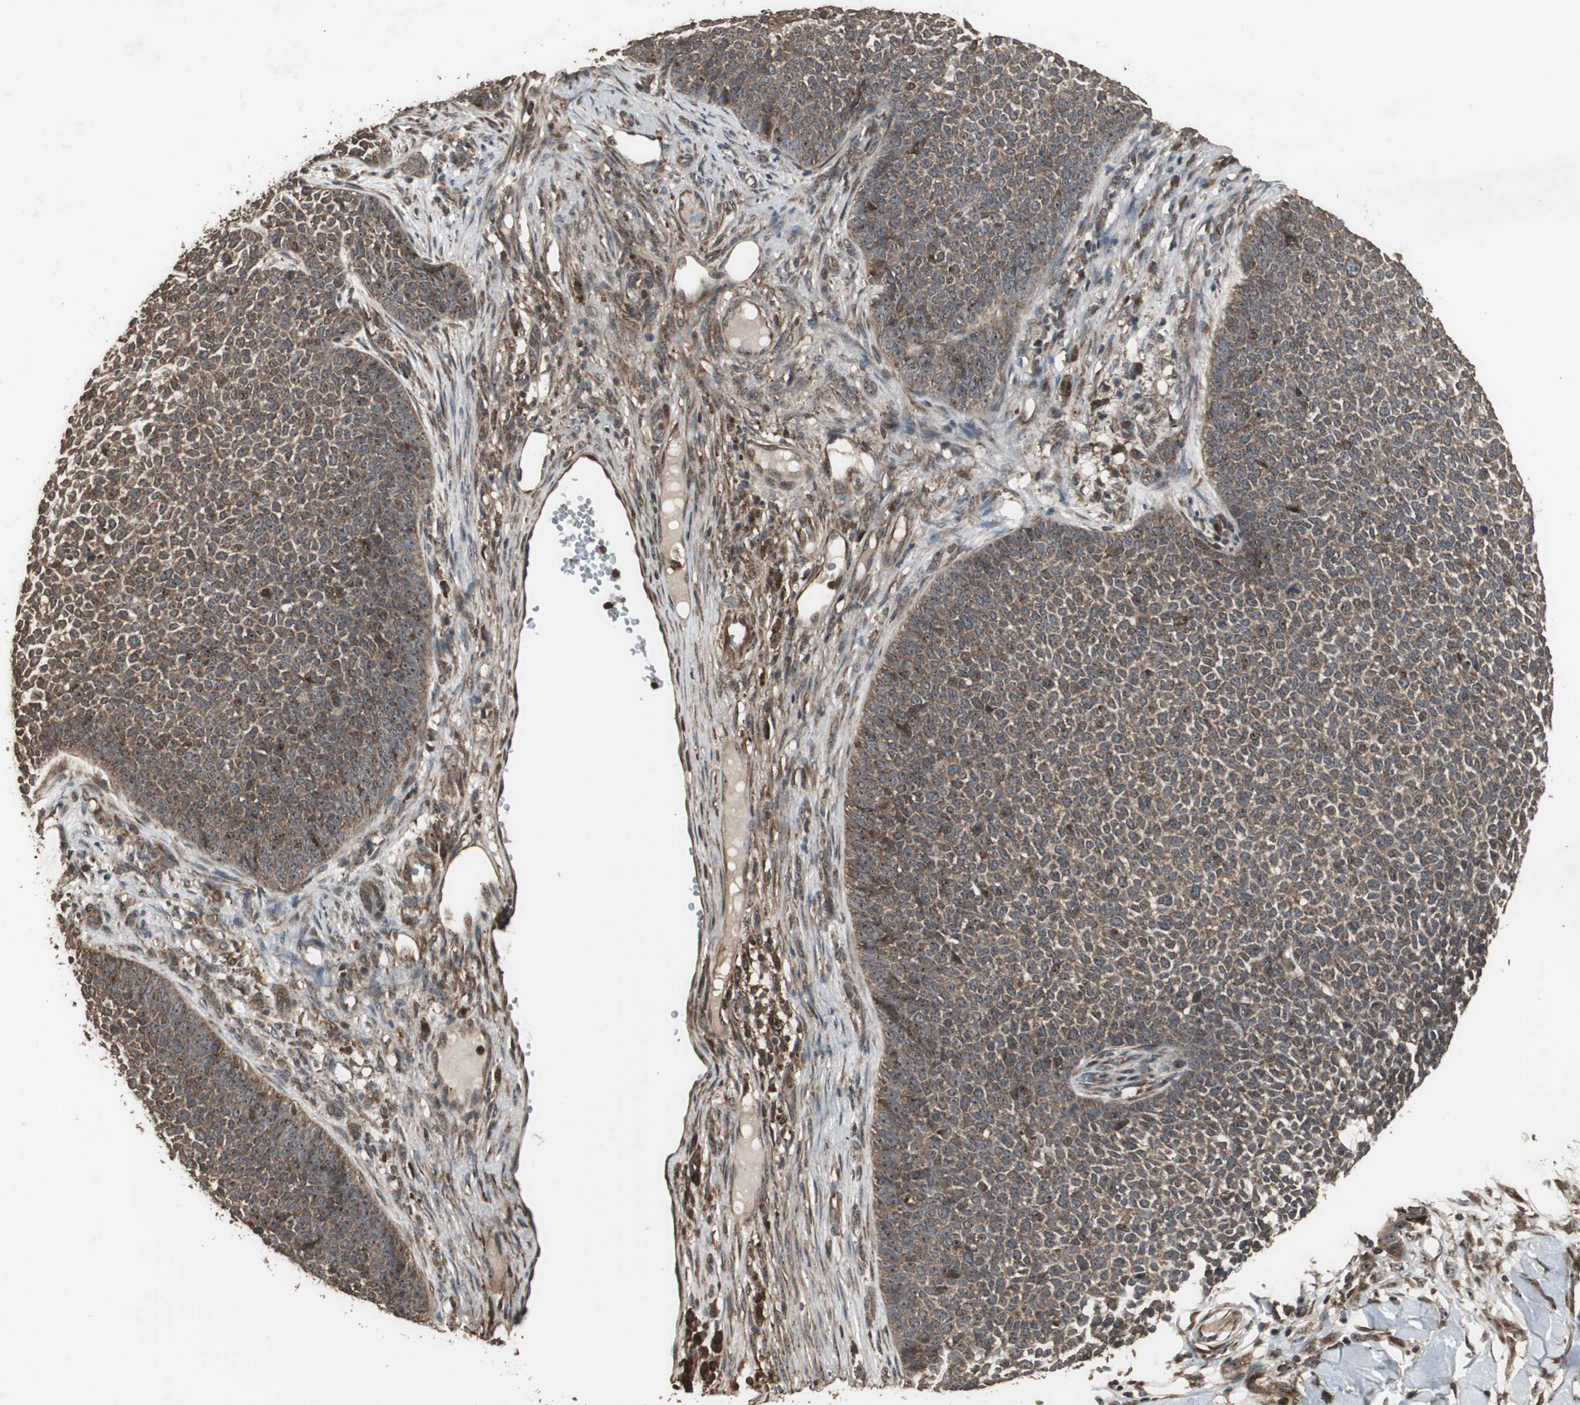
{"staining": {"intensity": "moderate", "quantity": ">75%", "location": "cytoplasmic/membranous"}, "tissue": "skin cancer", "cell_type": "Tumor cells", "image_type": "cancer", "snomed": [{"axis": "morphology", "description": "Basal cell carcinoma"}, {"axis": "topography", "description": "Skin"}], "caption": "A brown stain highlights moderate cytoplasmic/membranous staining of a protein in human skin basal cell carcinoma tumor cells.", "gene": "LAMTOR5", "patient": {"sex": "female", "age": 84}}